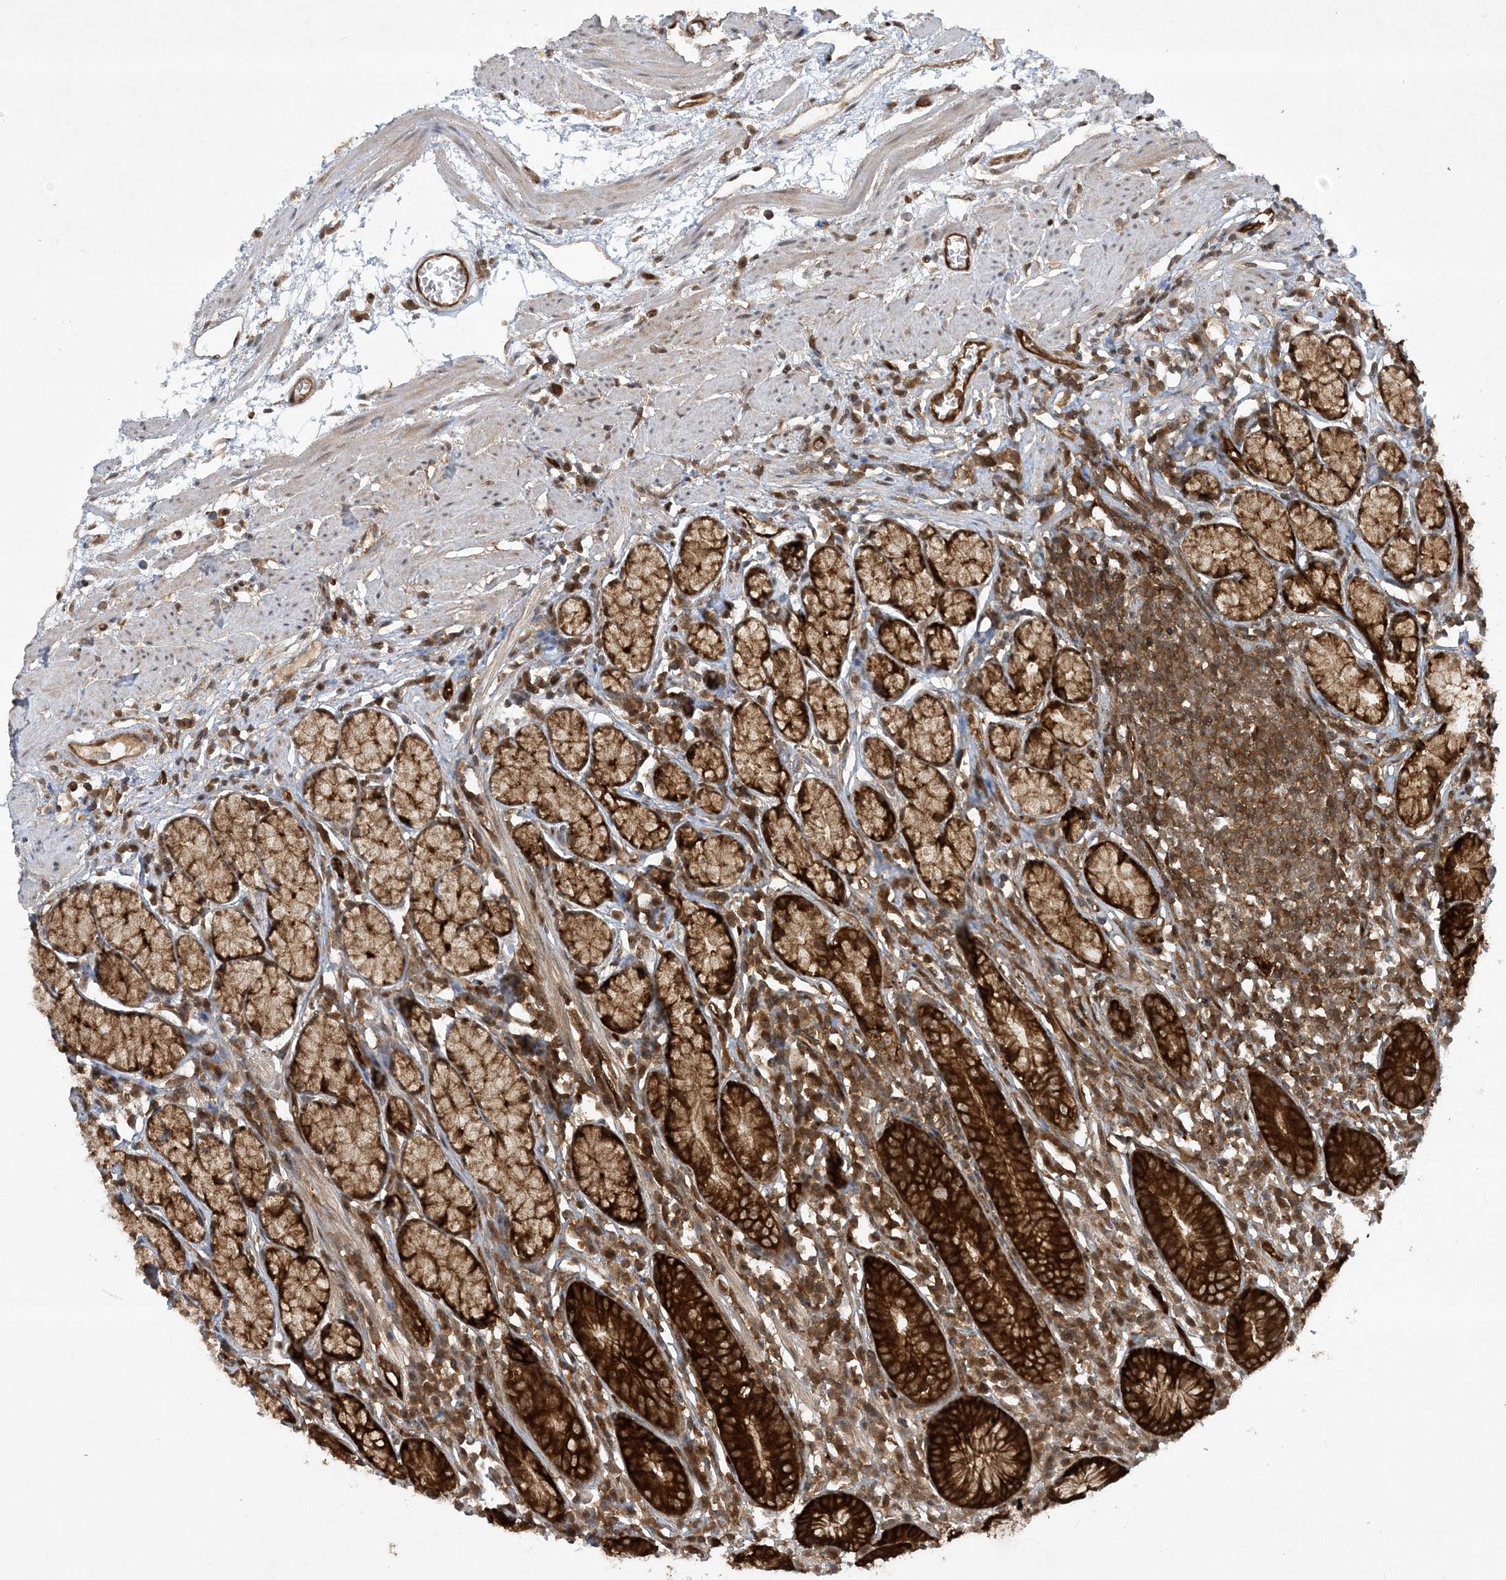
{"staining": {"intensity": "strong", "quantity": ">75%", "location": "cytoplasmic/membranous"}, "tissue": "stomach", "cell_type": "Glandular cells", "image_type": "normal", "snomed": [{"axis": "morphology", "description": "Normal tissue, NOS"}, {"axis": "topography", "description": "Stomach"}], "caption": "Human stomach stained for a protein (brown) reveals strong cytoplasmic/membranous positive staining in about >75% of glandular cells.", "gene": "CERT1", "patient": {"sex": "male", "age": 55}}